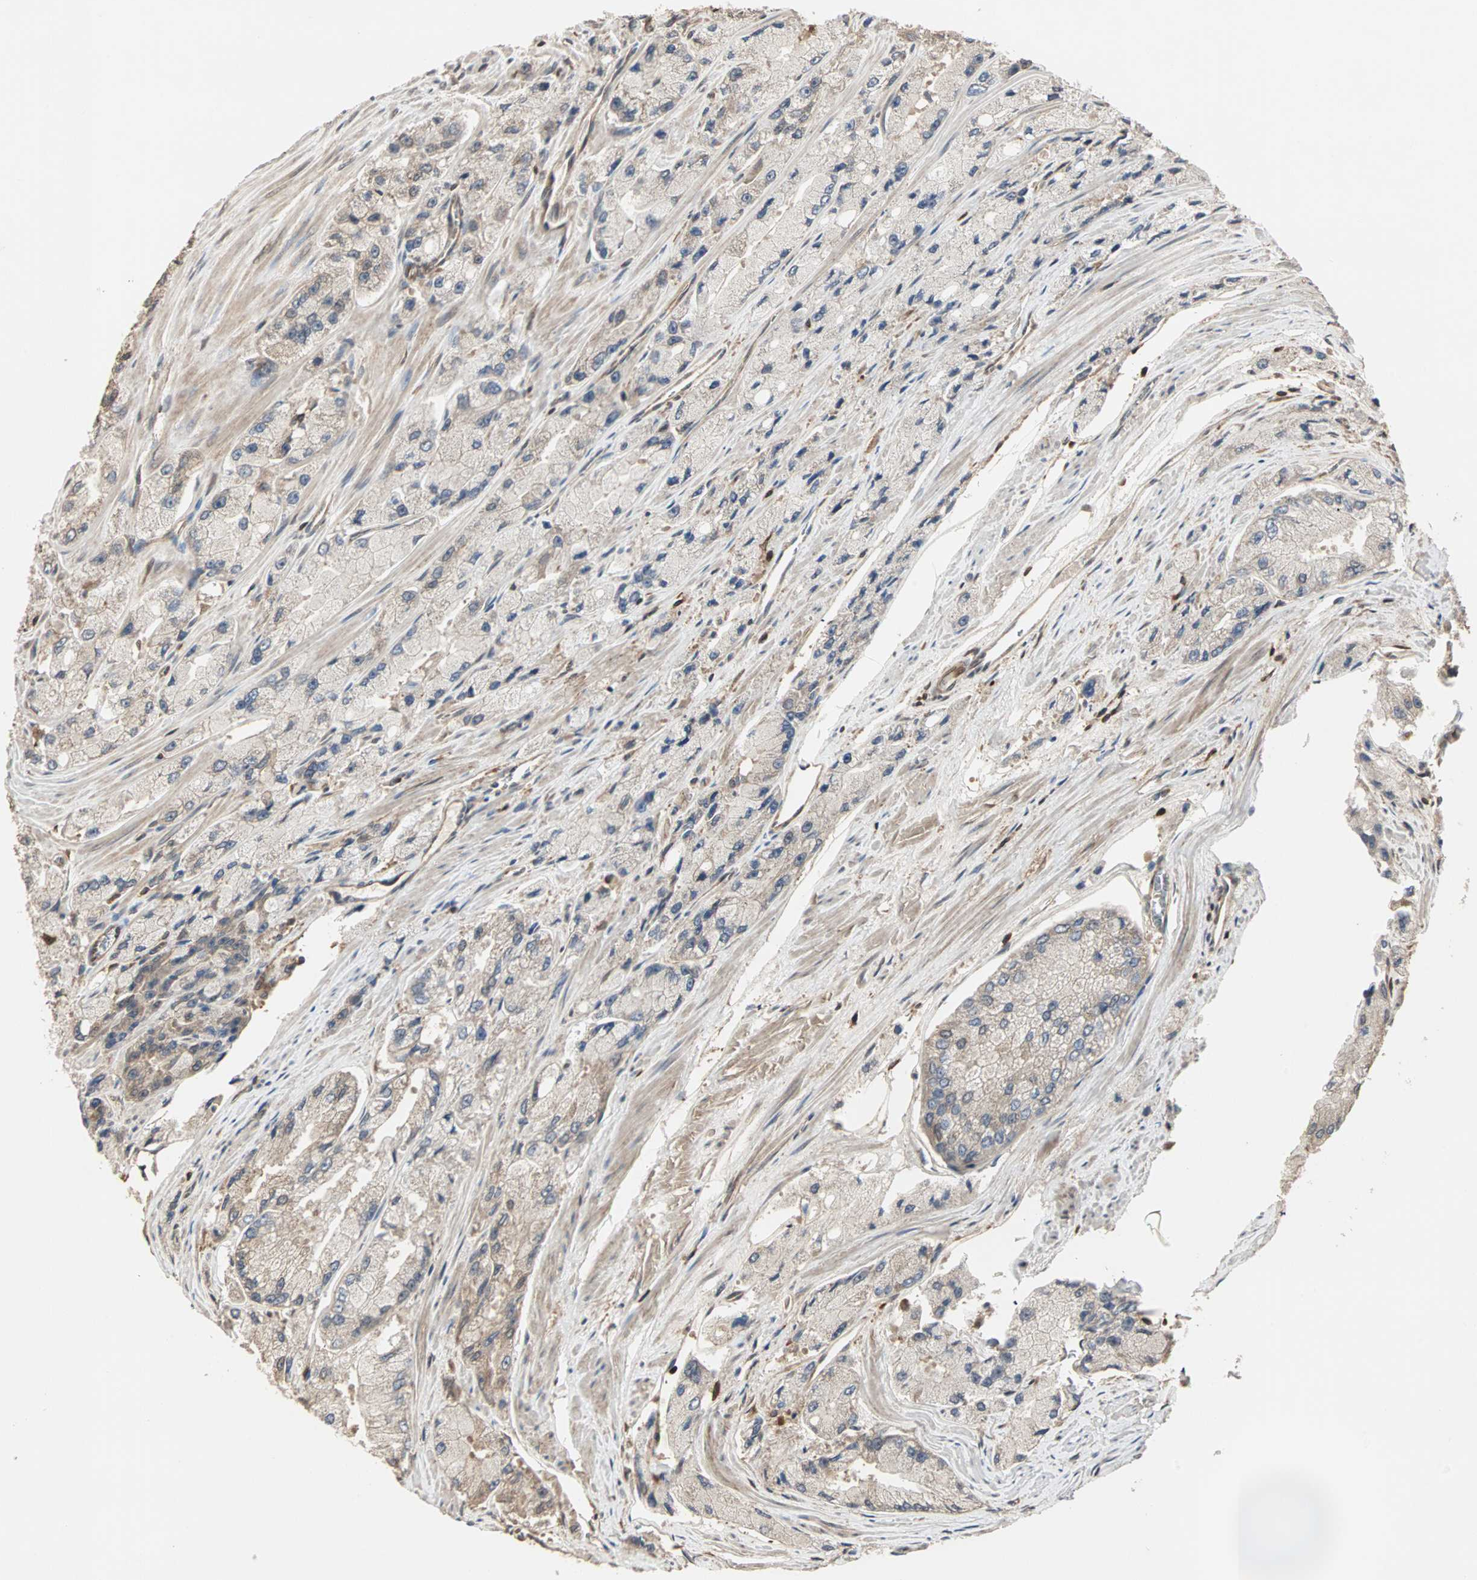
{"staining": {"intensity": "weak", "quantity": "25%-75%", "location": "cytoplasmic/membranous"}, "tissue": "prostate cancer", "cell_type": "Tumor cells", "image_type": "cancer", "snomed": [{"axis": "morphology", "description": "Adenocarcinoma, High grade"}, {"axis": "topography", "description": "Prostate"}], "caption": "Immunohistochemical staining of human prostate high-grade adenocarcinoma demonstrates low levels of weak cytoplasmic/membranous protein expression in about 25%-75% of tumor cells. (DAB (3,3'-diaminobenzidine) IHC with brightfield microscopy, high magnification).", "gene": "DRG2", "patient": {"sex": "male", "age": 58}}